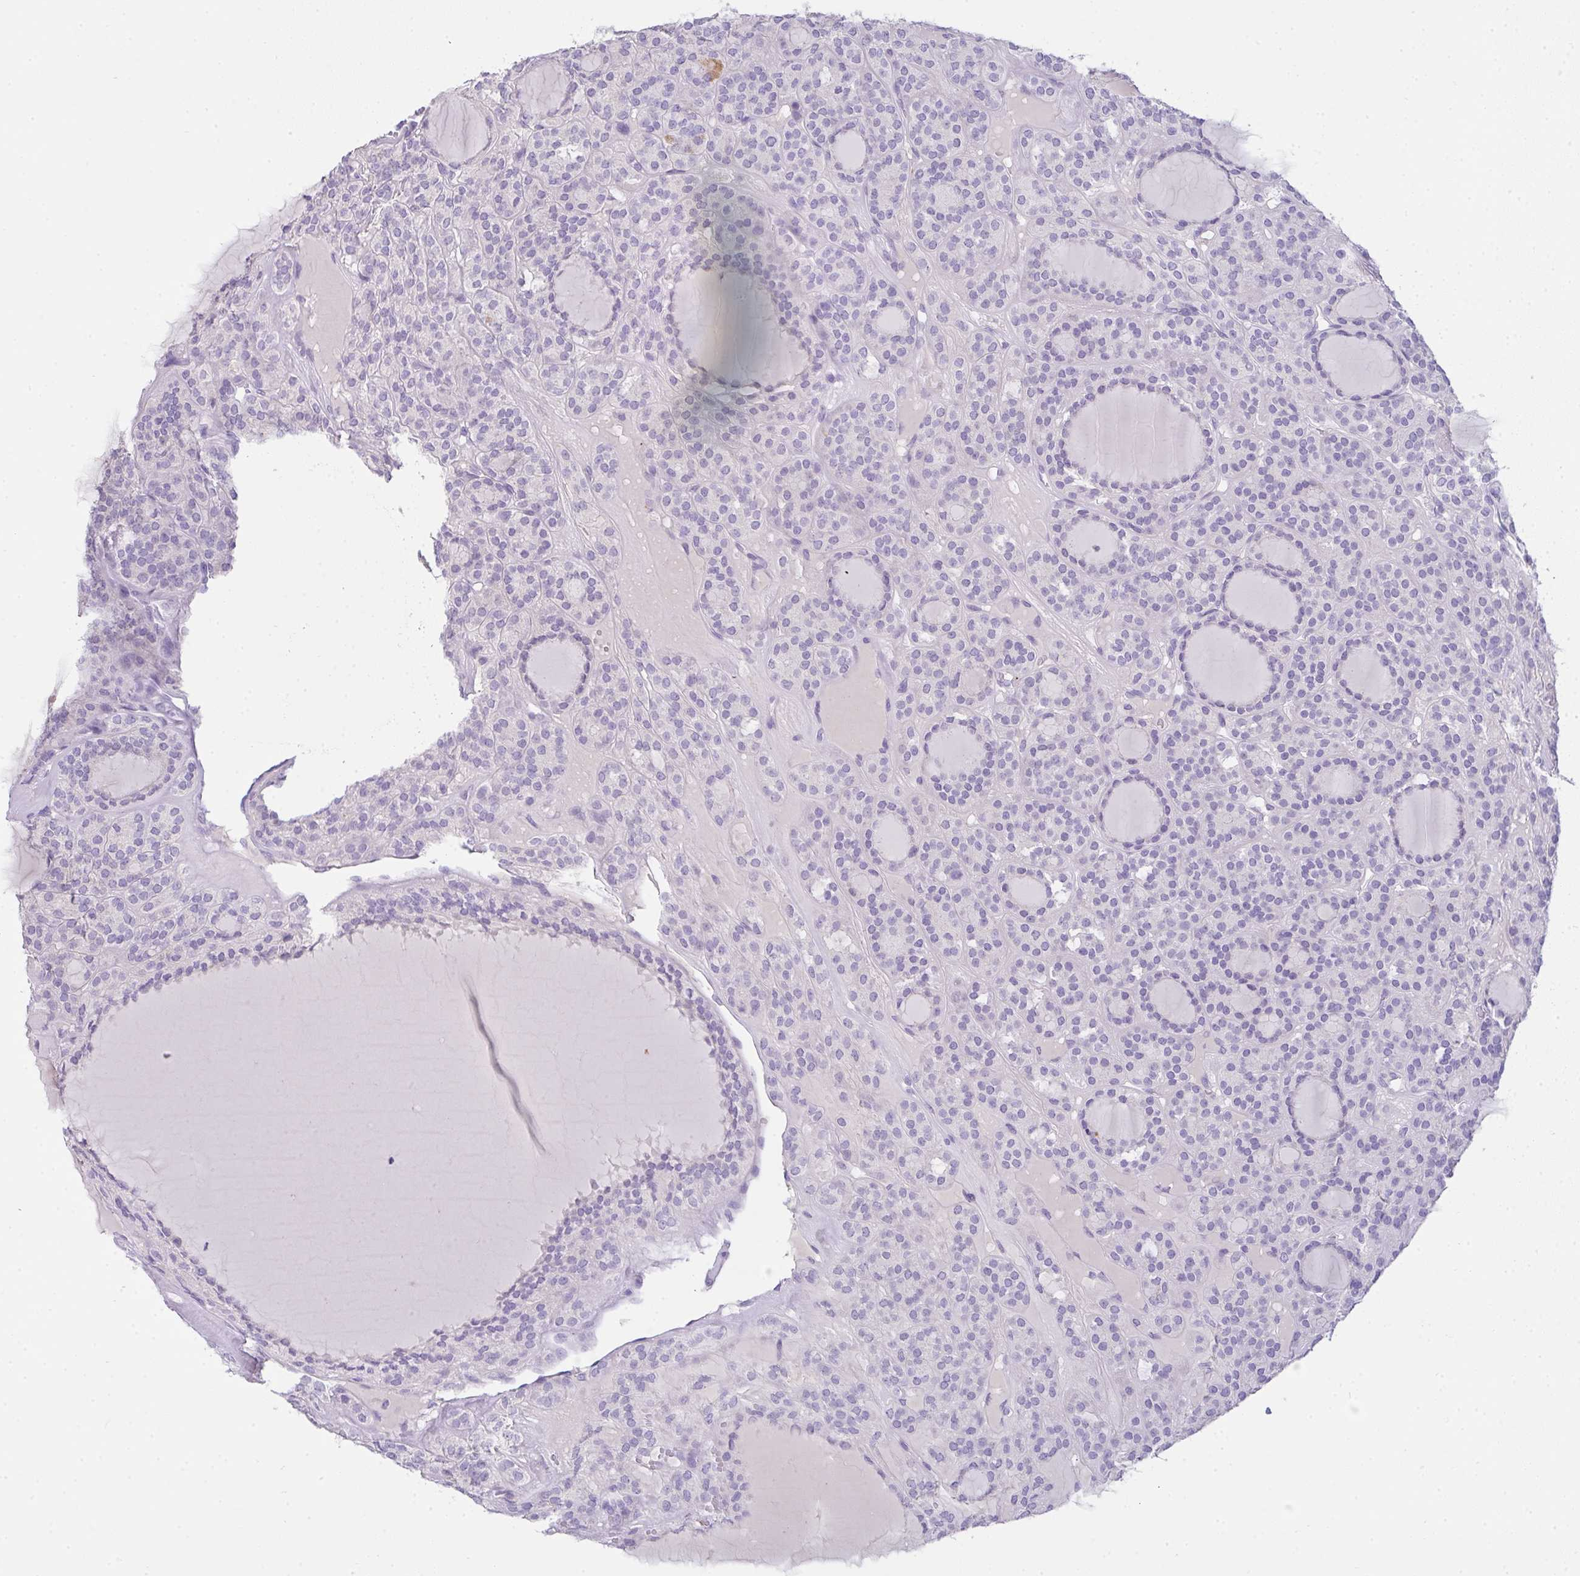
{"staining": {"intensity": "moderate", "quantity": "25%-75%", "location": "cytoplasmic/membranous"}, "tissue": "thyroid cancer", "cell_type": "Tumor cells", "image_type": "cancer", "snomed": [{"axis": "morphology", "description": "Follicular adenoma carcinoma, NOS"}, {"axis": "topography", "description": "Thyroid gland"}], "caption": "Immunohistochemical staining of human thyroid follicular adenoma carcinoma shows medium levels of moderate cytoplasmic/membranous protein positivity in about 25%-75% of tumor cells.", "gene": "COX7B", "patient": {"sex": "female", "age": 63}}